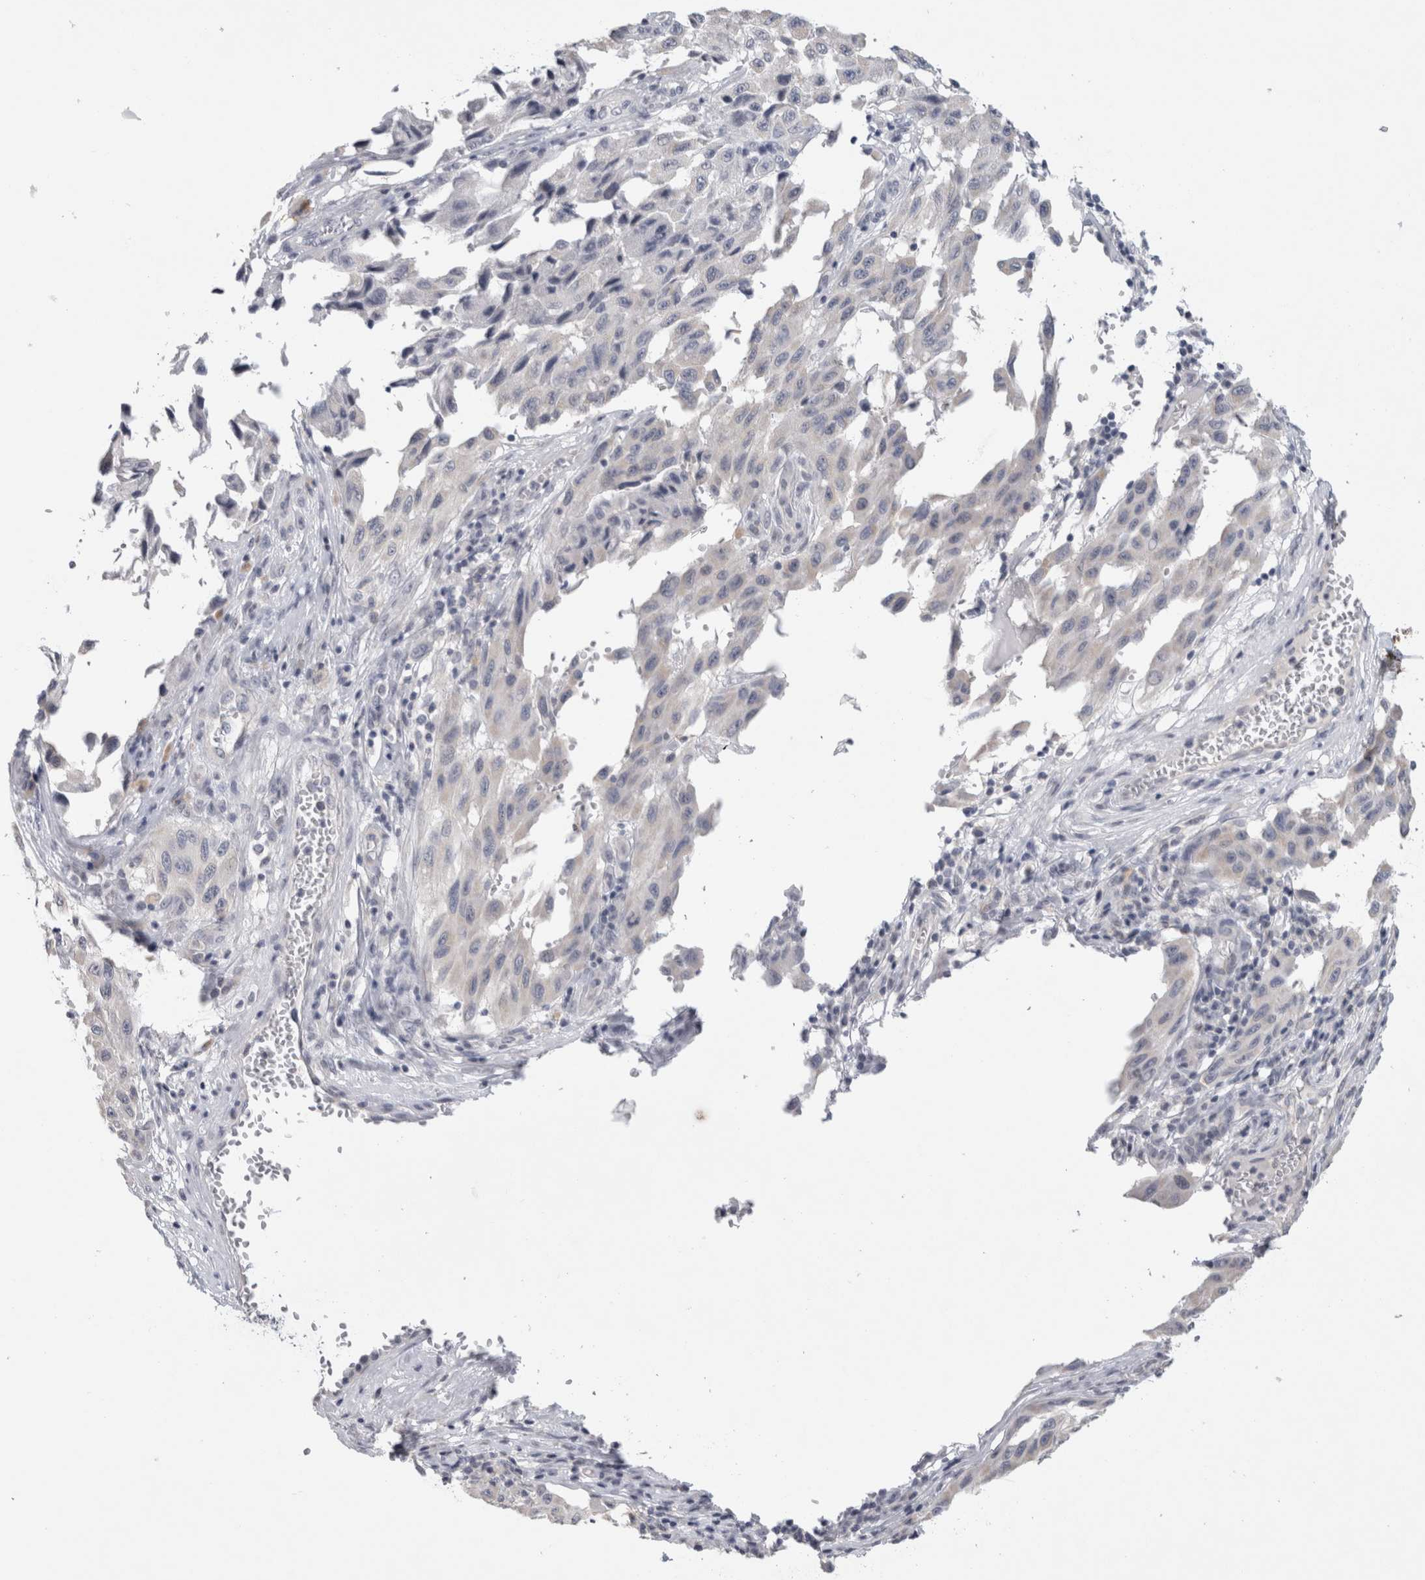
{"staining": {"intensity": "negative", "quantity": "none", "location": "none"}, "tissue": "melanoma", "cell_type": "Tumor cells", "image_type": "cancer", "snomed": [{"axis": "morphology", "description": "Malignant melanoma, NOS"}, {"axis": "topography", "description": "Skin"}], "caption": "This image is of malignant melanoma stained with immunohistochemistry to label a protein in brown with the nuclei are counter-stained blue. There is no expression in tumor cells.", "gene": "TONSL", "patient": {"sex": "male", "age": 30}}